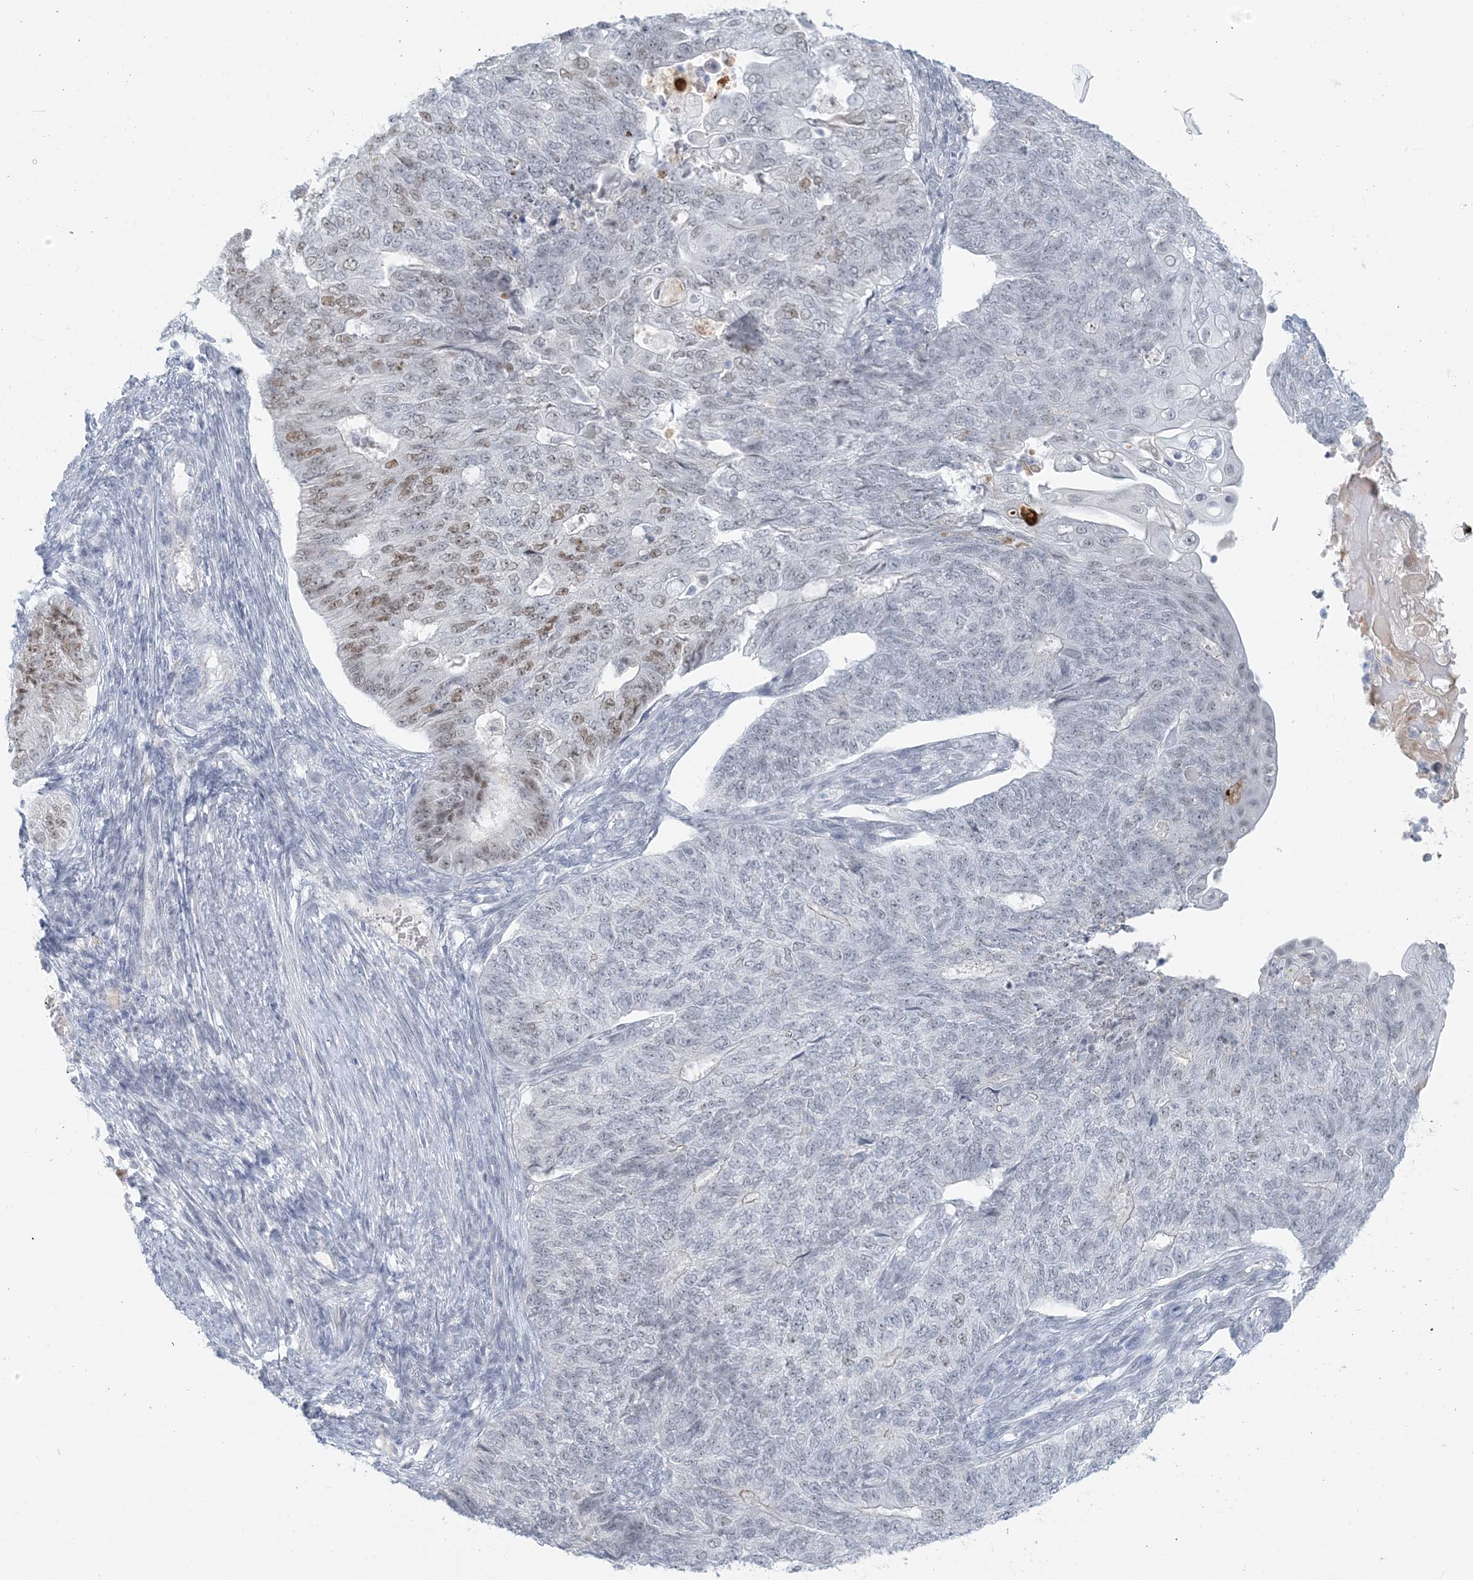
{"staining": {"intensity": "weak", "quantity": "<25%", "location": "nuclear"}, "tissue": "endometrial cancer", "cell_type": "Tumor cells", "image_type": "cancer", "snomed": [{"axis": "morphology", "description": "Adenocarcinoma, NOS"}, {"axis": "topography", "description": "Endometrium"}], "caption": "IHC photomicrograph of neoplastic tissue: human endometrial adenocarcinoma stained with DAB (3,3'-diaminobenzidine) shows no significant protein positivity in tumor cells.", "gene": "SCML1", "patient": {"sex": "female", "age": 32}}